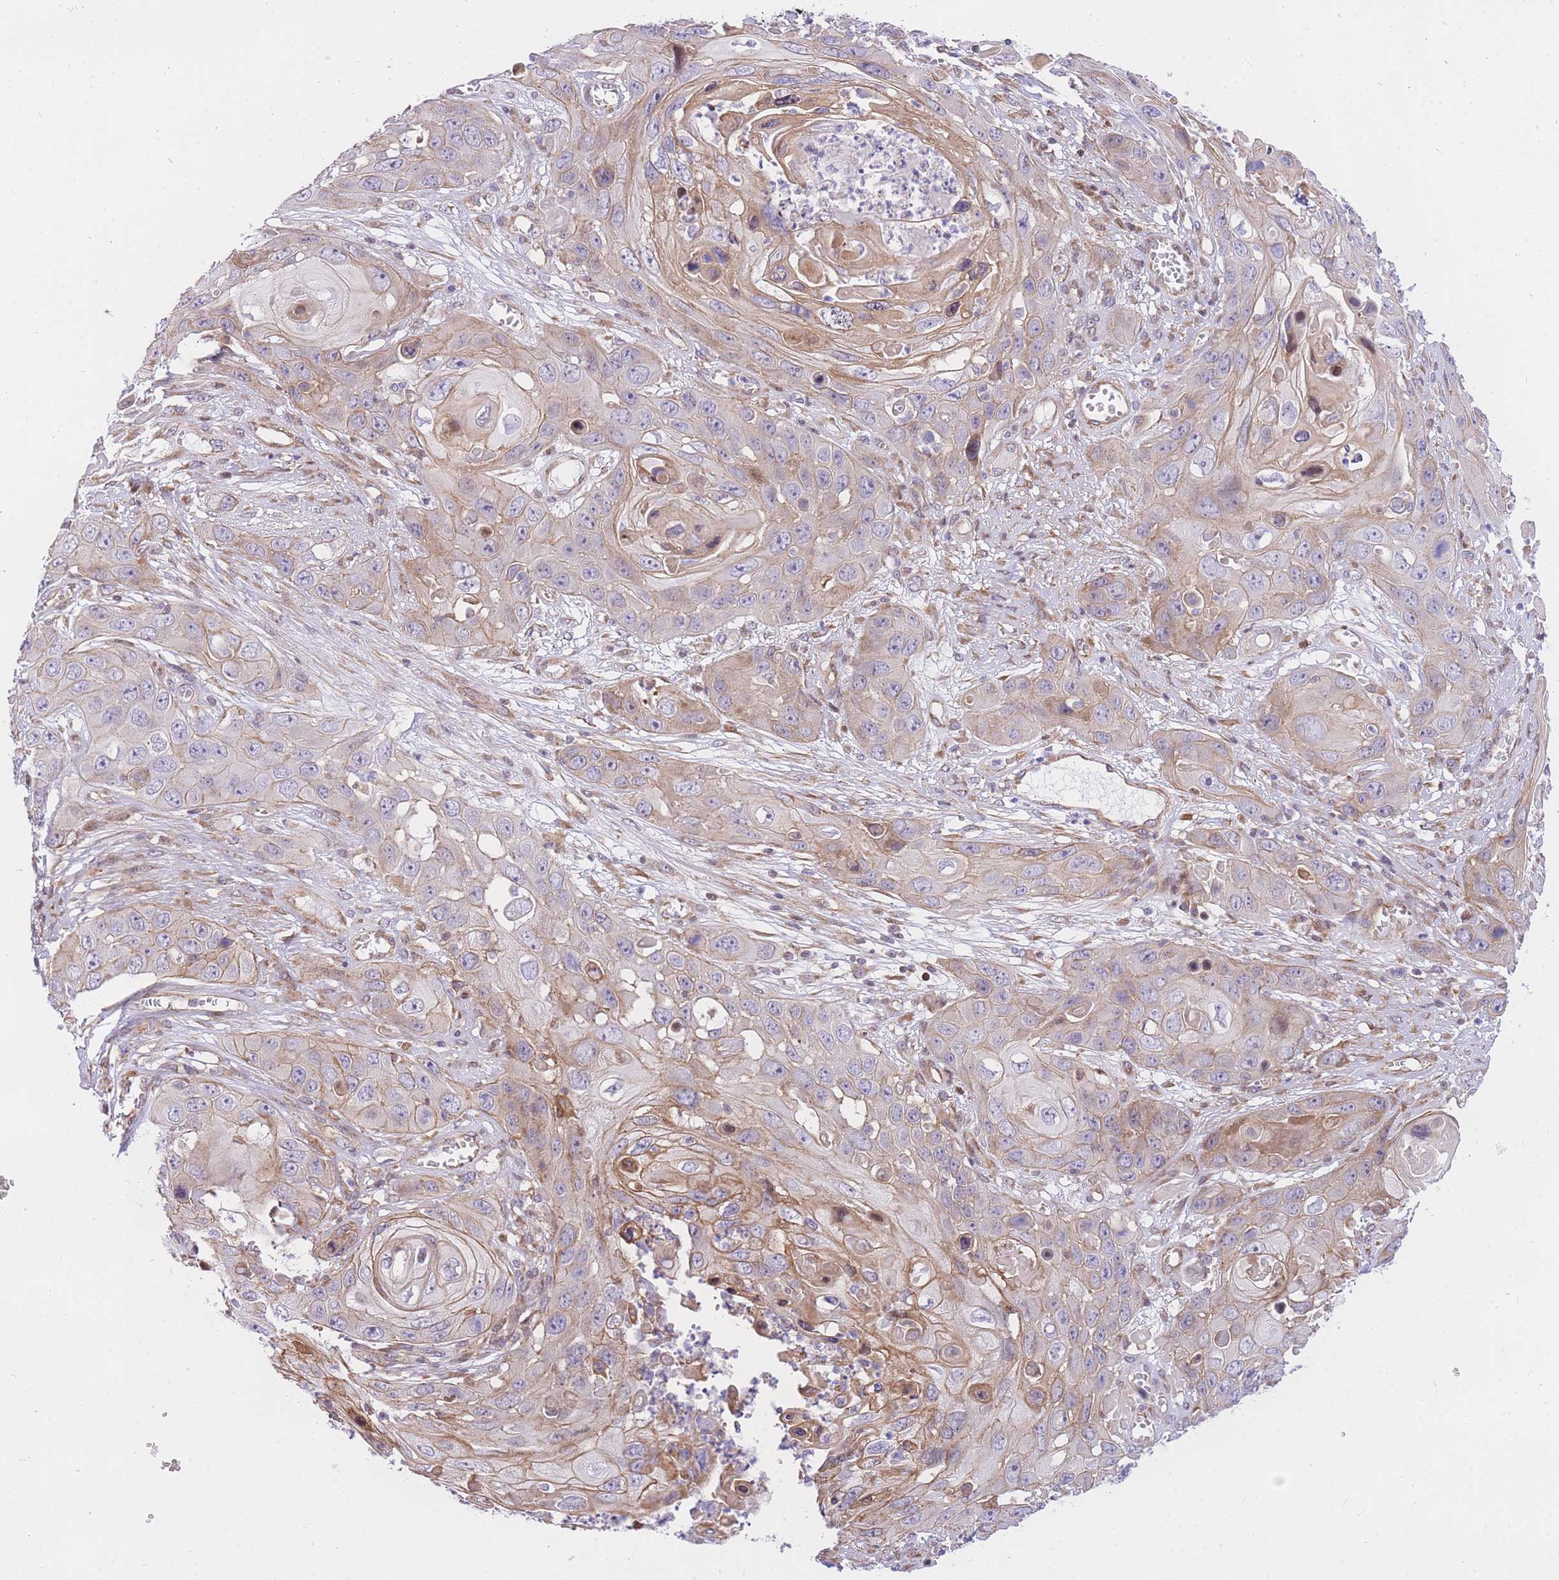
{"staining": {"intensity": "moderate", "quantity": "25%-75%", "location": "cytoplasmic/membranous"}, "tissue": "skin cancer", "cell_type": "Tumor cells", "image_type": "cancer", "snomed": [{"axis": "morphology", "description": "Squamous cell carcinoma, NOS"}, {"axis": "topography", "description": "Skin"}], "caption": "Skin squamous cell carcinoma tissue shows moderate cytoplasmic/membranous staining in approximately 25%-75% of tumor cells", "gene": "S100PBP", "patient": {"sex": "male", "age": 55}}